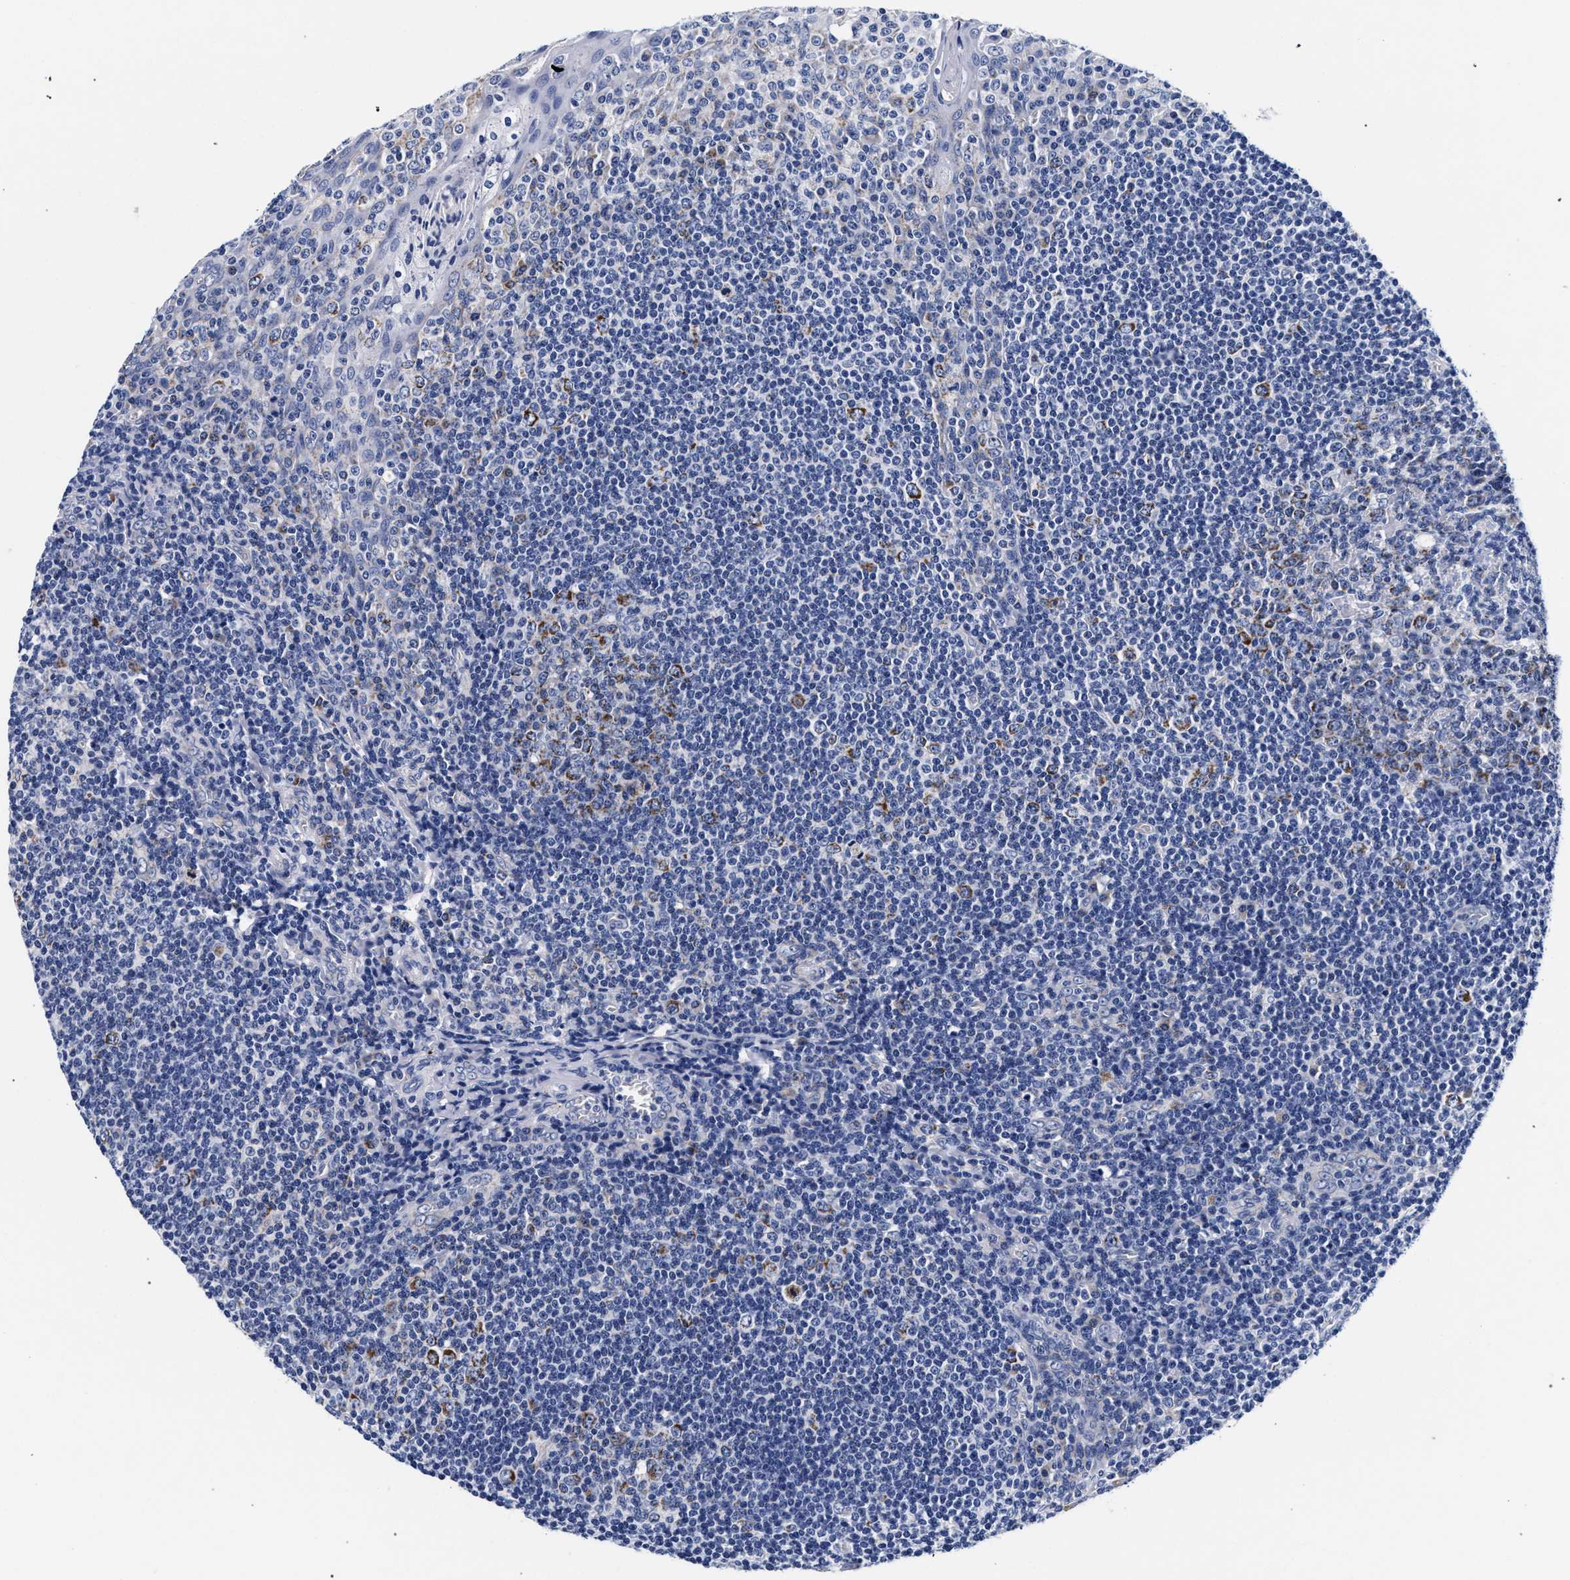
{"staining": {"intensity": "moderate", "quantity": "<25%", "location": "cytoplasmic/membranous"}, "tissue": "tonsil", "cell_type": "Germinal center cells", "image_type": "normal", "snomed": [{"axis": "morphology", "description": "Normal tissue, NOS"}, {"axis": "topography", "description": "Tonsil"}], "caption": "Protein expression analysis of normal tonsil exhibits moderate cytoplasmic/membranous positivity in approximately <25% of germinal center cells.", "gene": "RAB3B", "patient": {"sex": "male", "age": 31}}